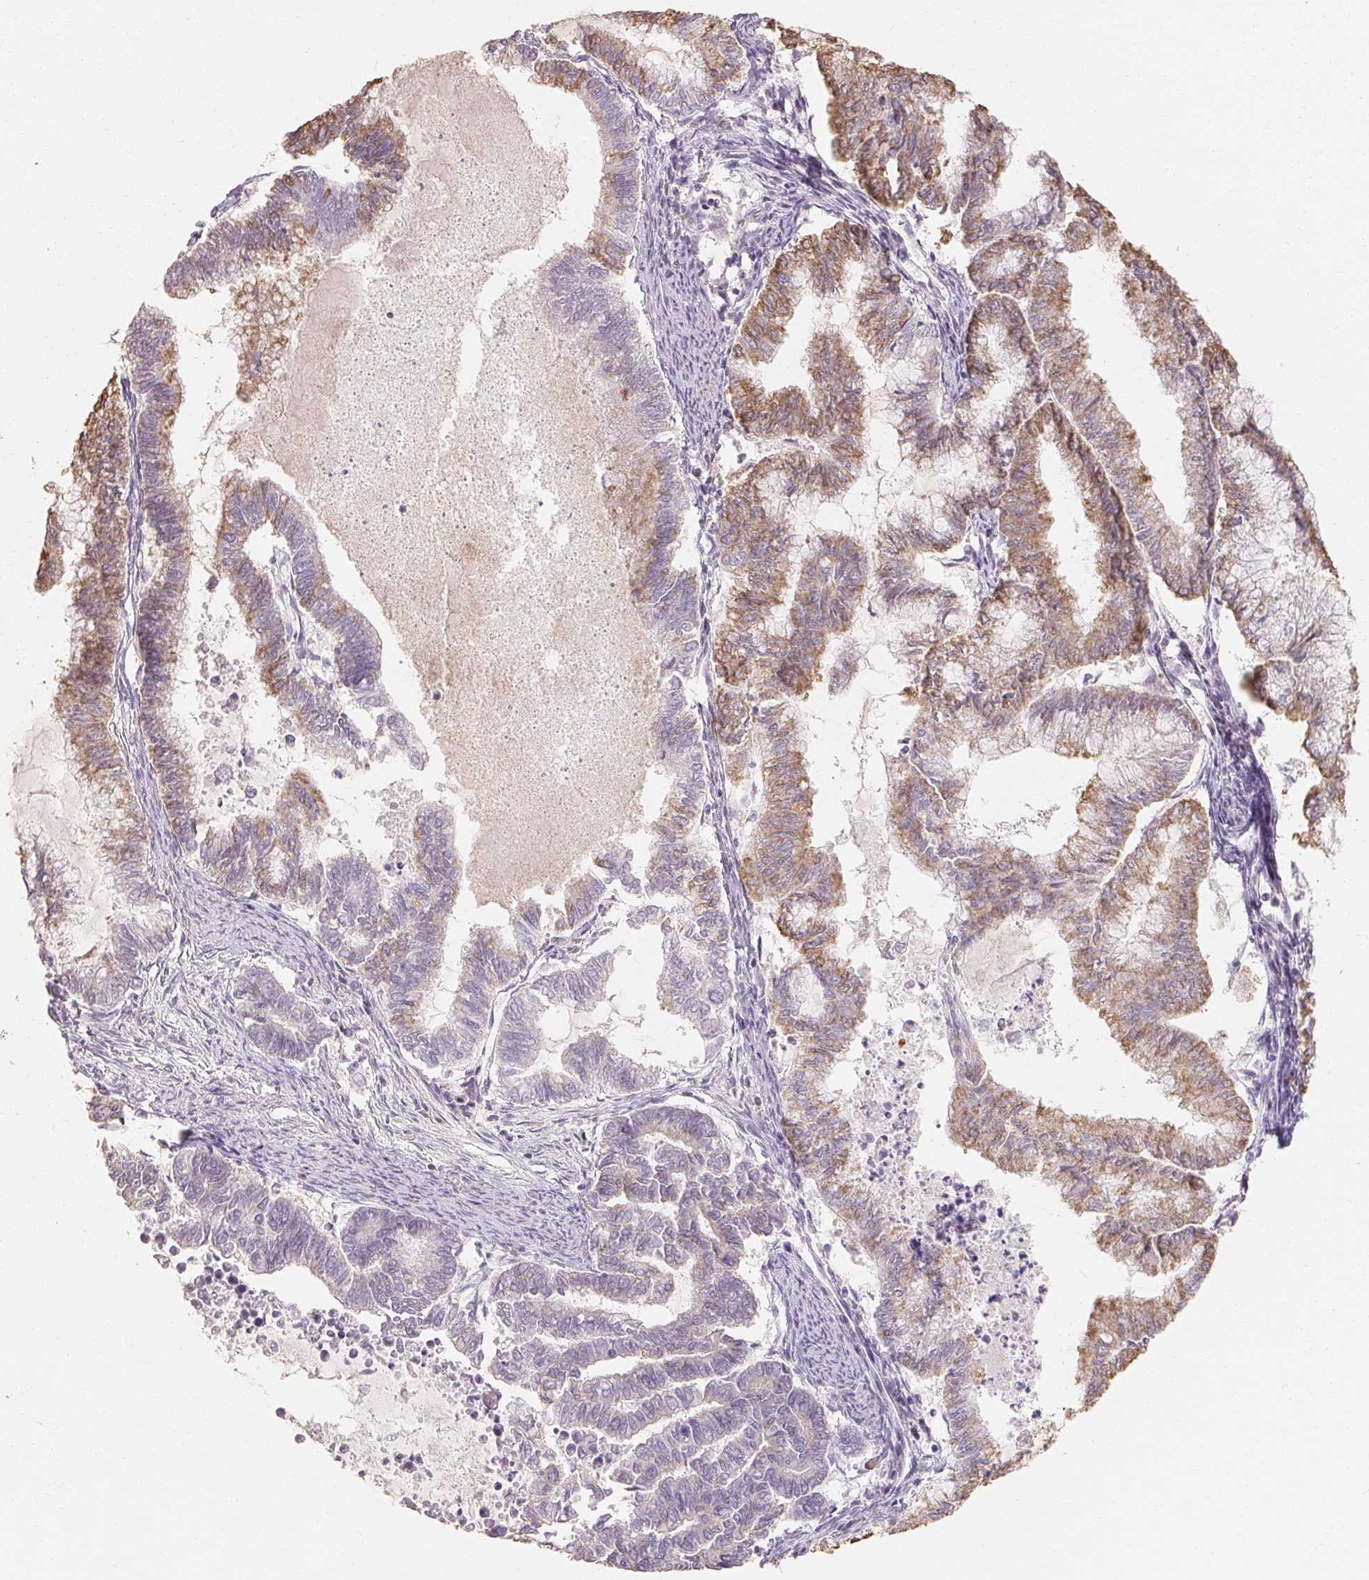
{"staining": {"intensity": "moderate", "quantity": ">75%", "location": "cytoplasmic/membranous"}, "tissue": "endometrial cancer", "cell_type": "Tumor cells", "image_type": "cancer", "snomed": [{"axis": "morphology", "description": "Adenocarcinoma, NOS"}, {"axis": "topography", "description": "Endometrium"}], "caption": "A micrograph of endometrial adenocarcinoma stained for a protein exhibits moderate cytoplasmic/membranous brown staining in tumor cells.", "gene": "MAP7D2", "patient": {"sex": "female", "age": 79}}